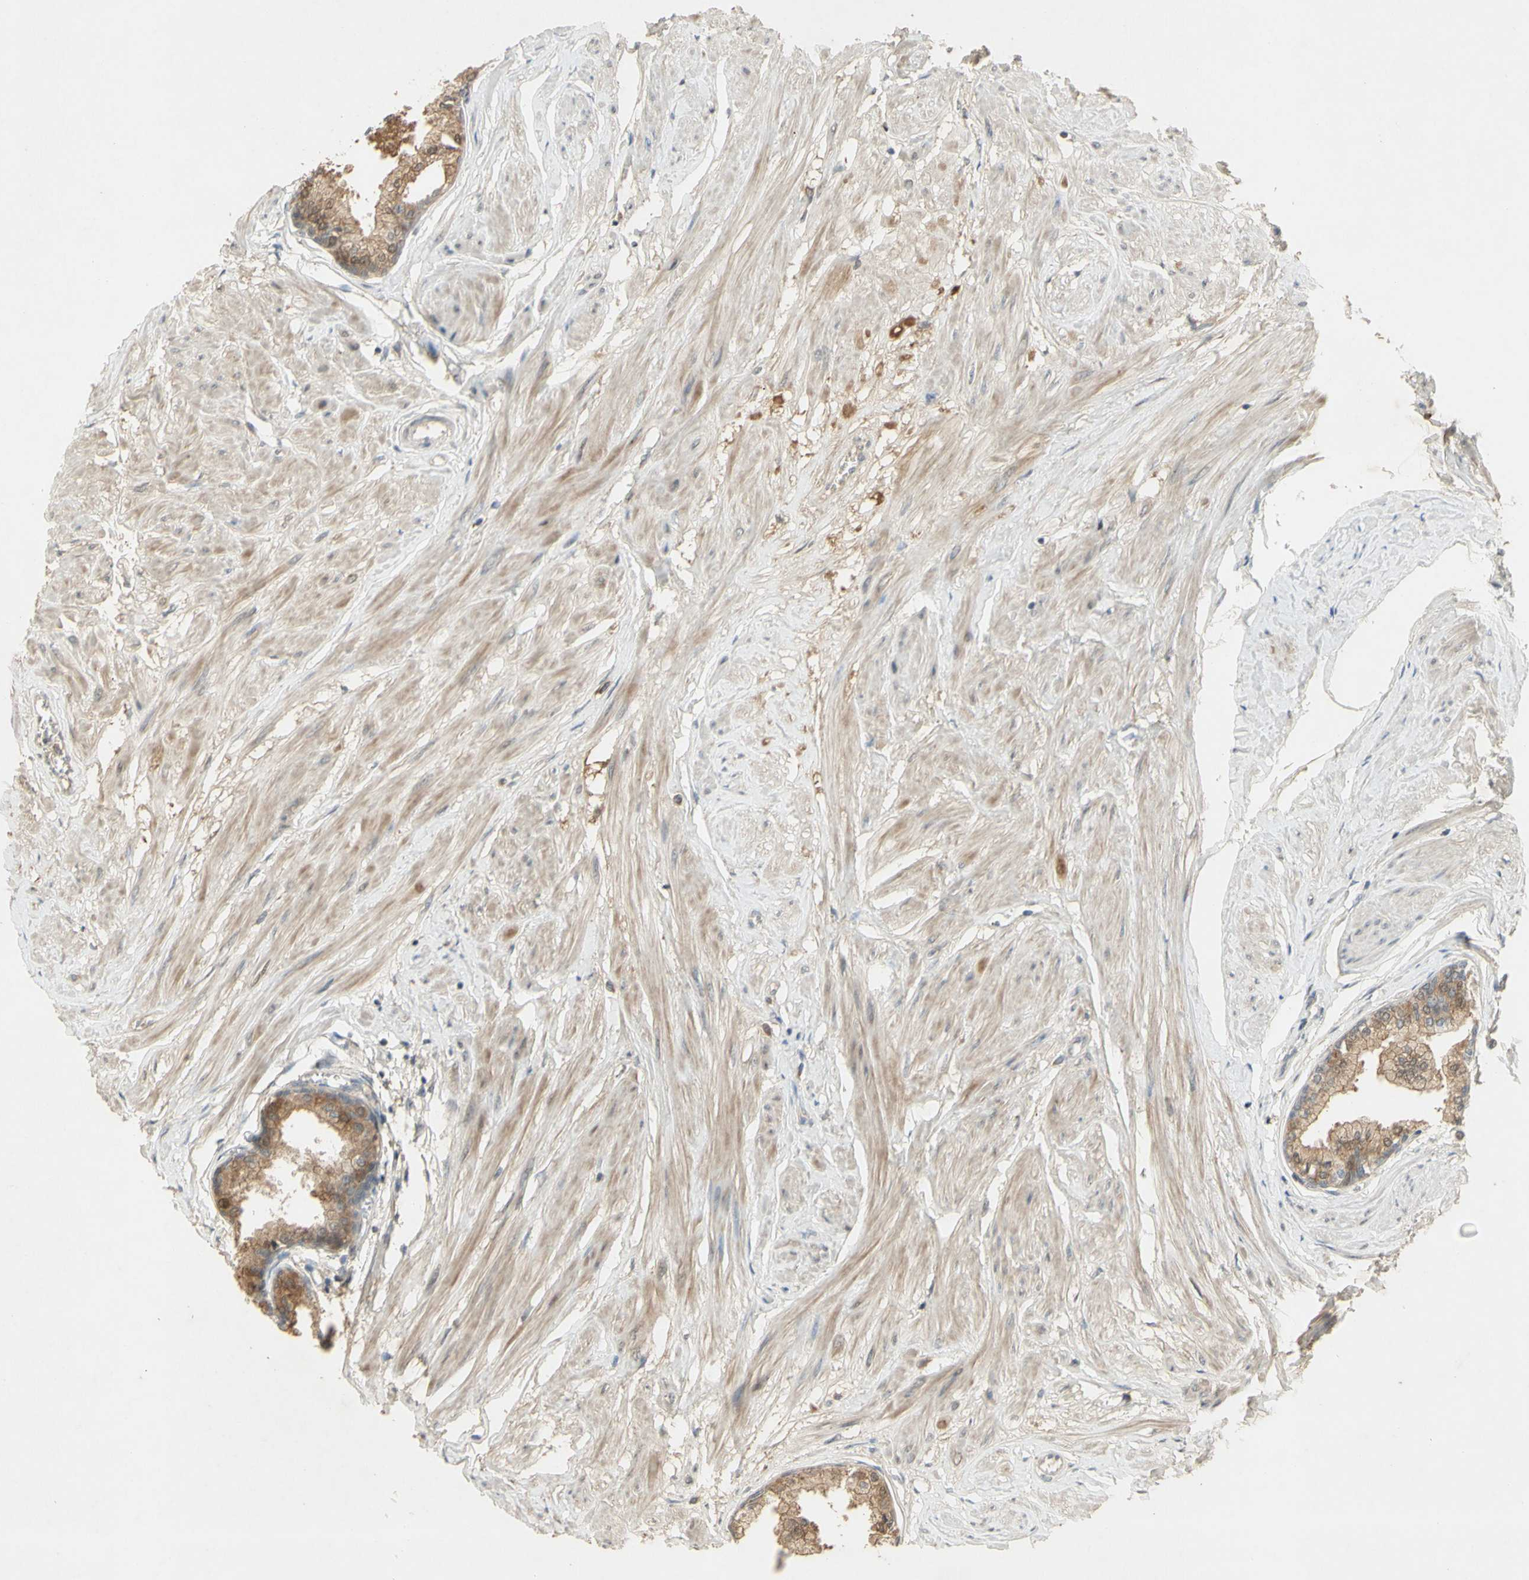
{"staining": {"intensity": "moderate", "quantity": ">75%", "location": "cytoplasmic/membranous"}, "tissue": "prostate", "cell_type": "Glandular cells", "image_type": "normal", "snomed": [{"axis": "morphology", "description": "Normal tissue, NOS"}, {"axis": "topography", "description": "Prostate"}, {"axis": "topography", "description": "Seminal veicle"}], "caption": "Immunohistochemical staining of benign prostate shows >75% levels of moderate cytoplasmic/membranous protein staining in about >75% of glandular cells.", "gene": "NRG4", "patient": {"sex": "male", "age": 60}}